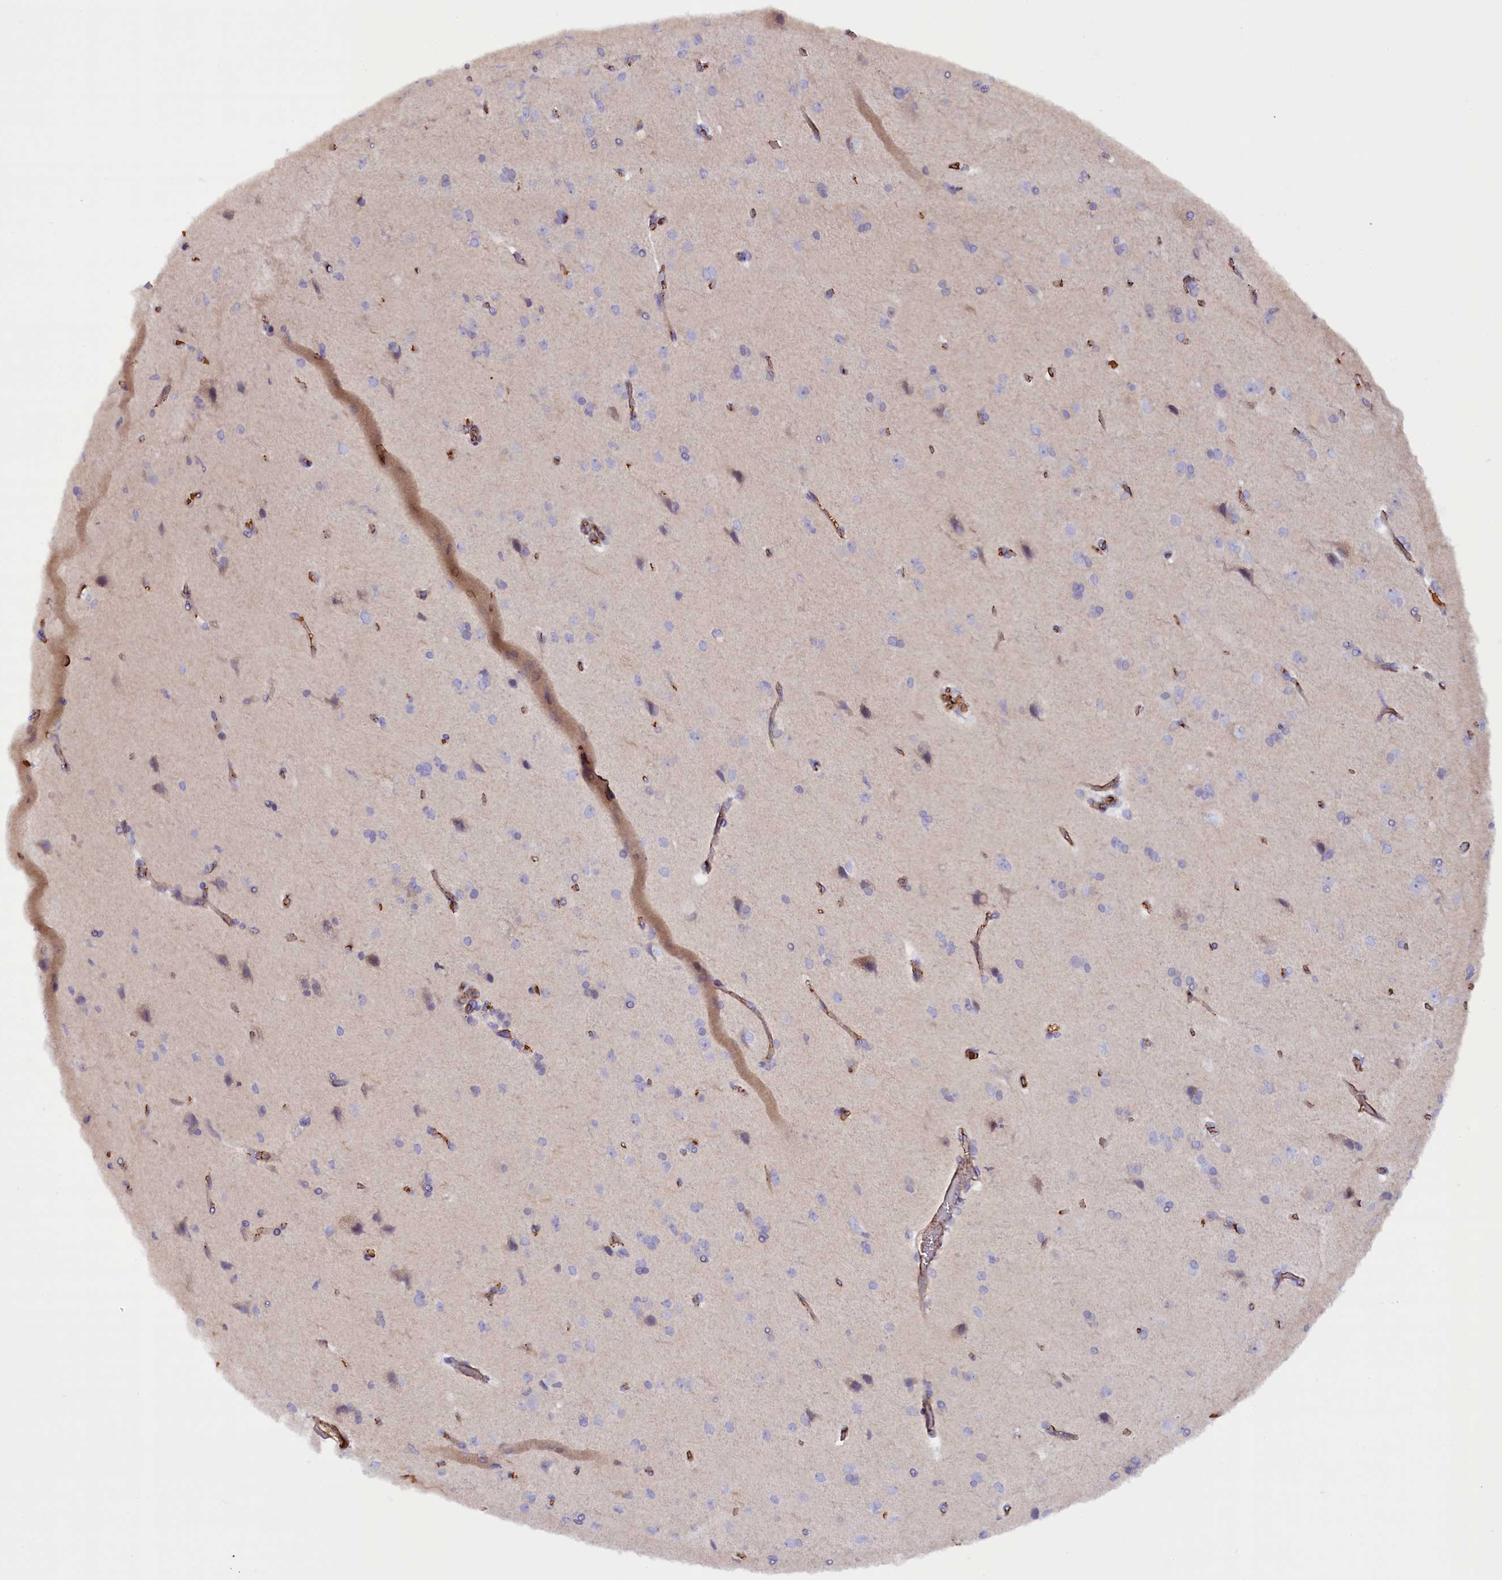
{"staining": {"intensity": "moderate", "quantity": ">75%", "location": "cytoplasmic/membranous"}, "tissue": "cerebral cortex", "cell_type": "Endothelial cells", "image_type": "normal", "snomed": [{"axis": "morphology", "description": "Normal tissue, NOS"}, {"axis": "topography", "description": "Cerebral cortex"}], "caption": "Endothelial cells exhibit medium levels of moderate cytoplasmic/membranous expression in about >75% of cells in normal cerebral cortex.", "gene": "FUZ", "patient": {"sex": "male", "age": 62}}